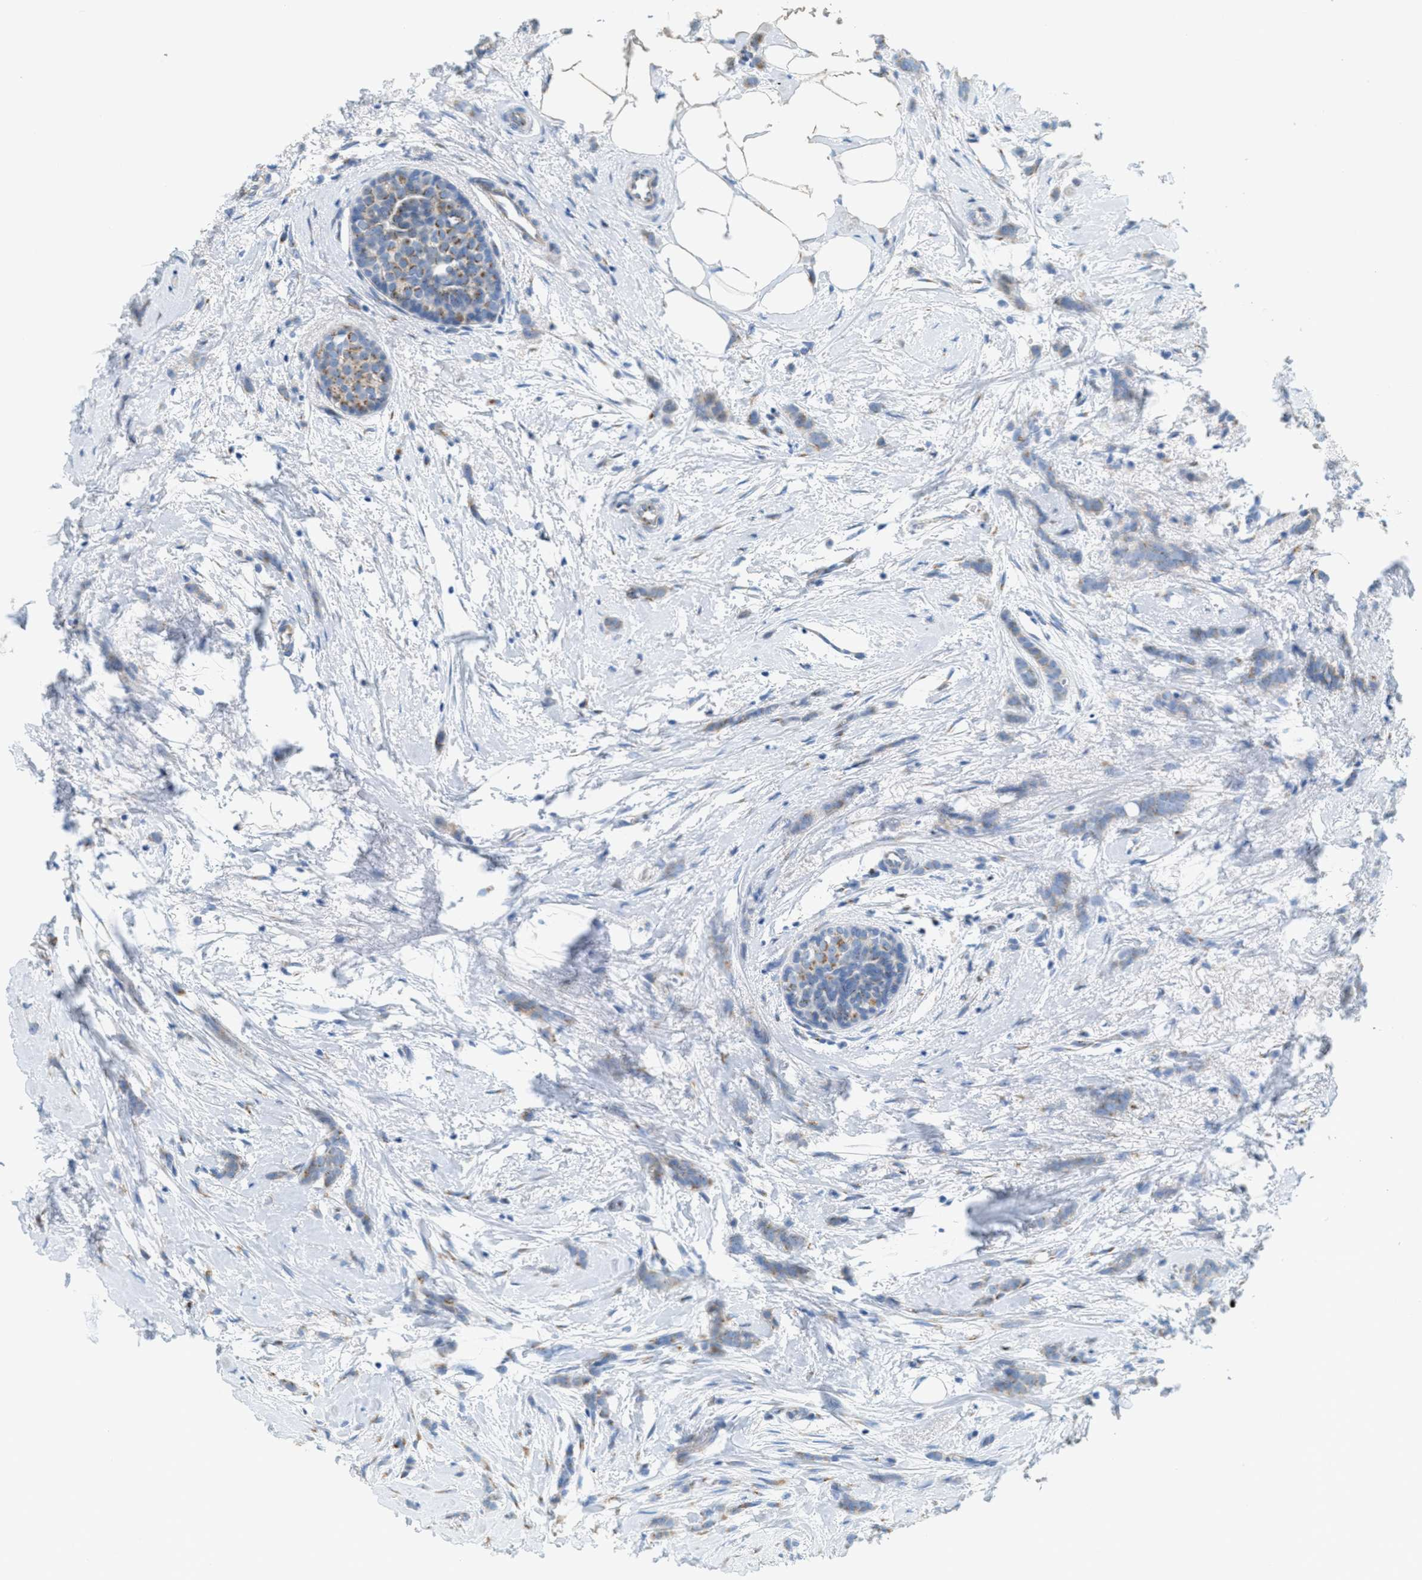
{"staining": {"intensity": "moderate", "quantity": "<25%", "location": "cytoplasmic/membranous"}, "tissue": "breast cancer", "cell_type": "Tumor cells", "image_type": "cancer", "snomed": [{"axis": "morphology", "description": "Lobular carcinoma, in situ"}, {"axis": "morphology", "description": "Lobular carcinoma"}, {"axis": "topography", "description": "Breast"}], "caption": "A micrograph of breast cancer stained for a protein exhibits moderate cytoplasmic/membranous brown staining in tumor cells.", "gene": "ZFPL1", "patient": {"sex": "female", "age": 41}}